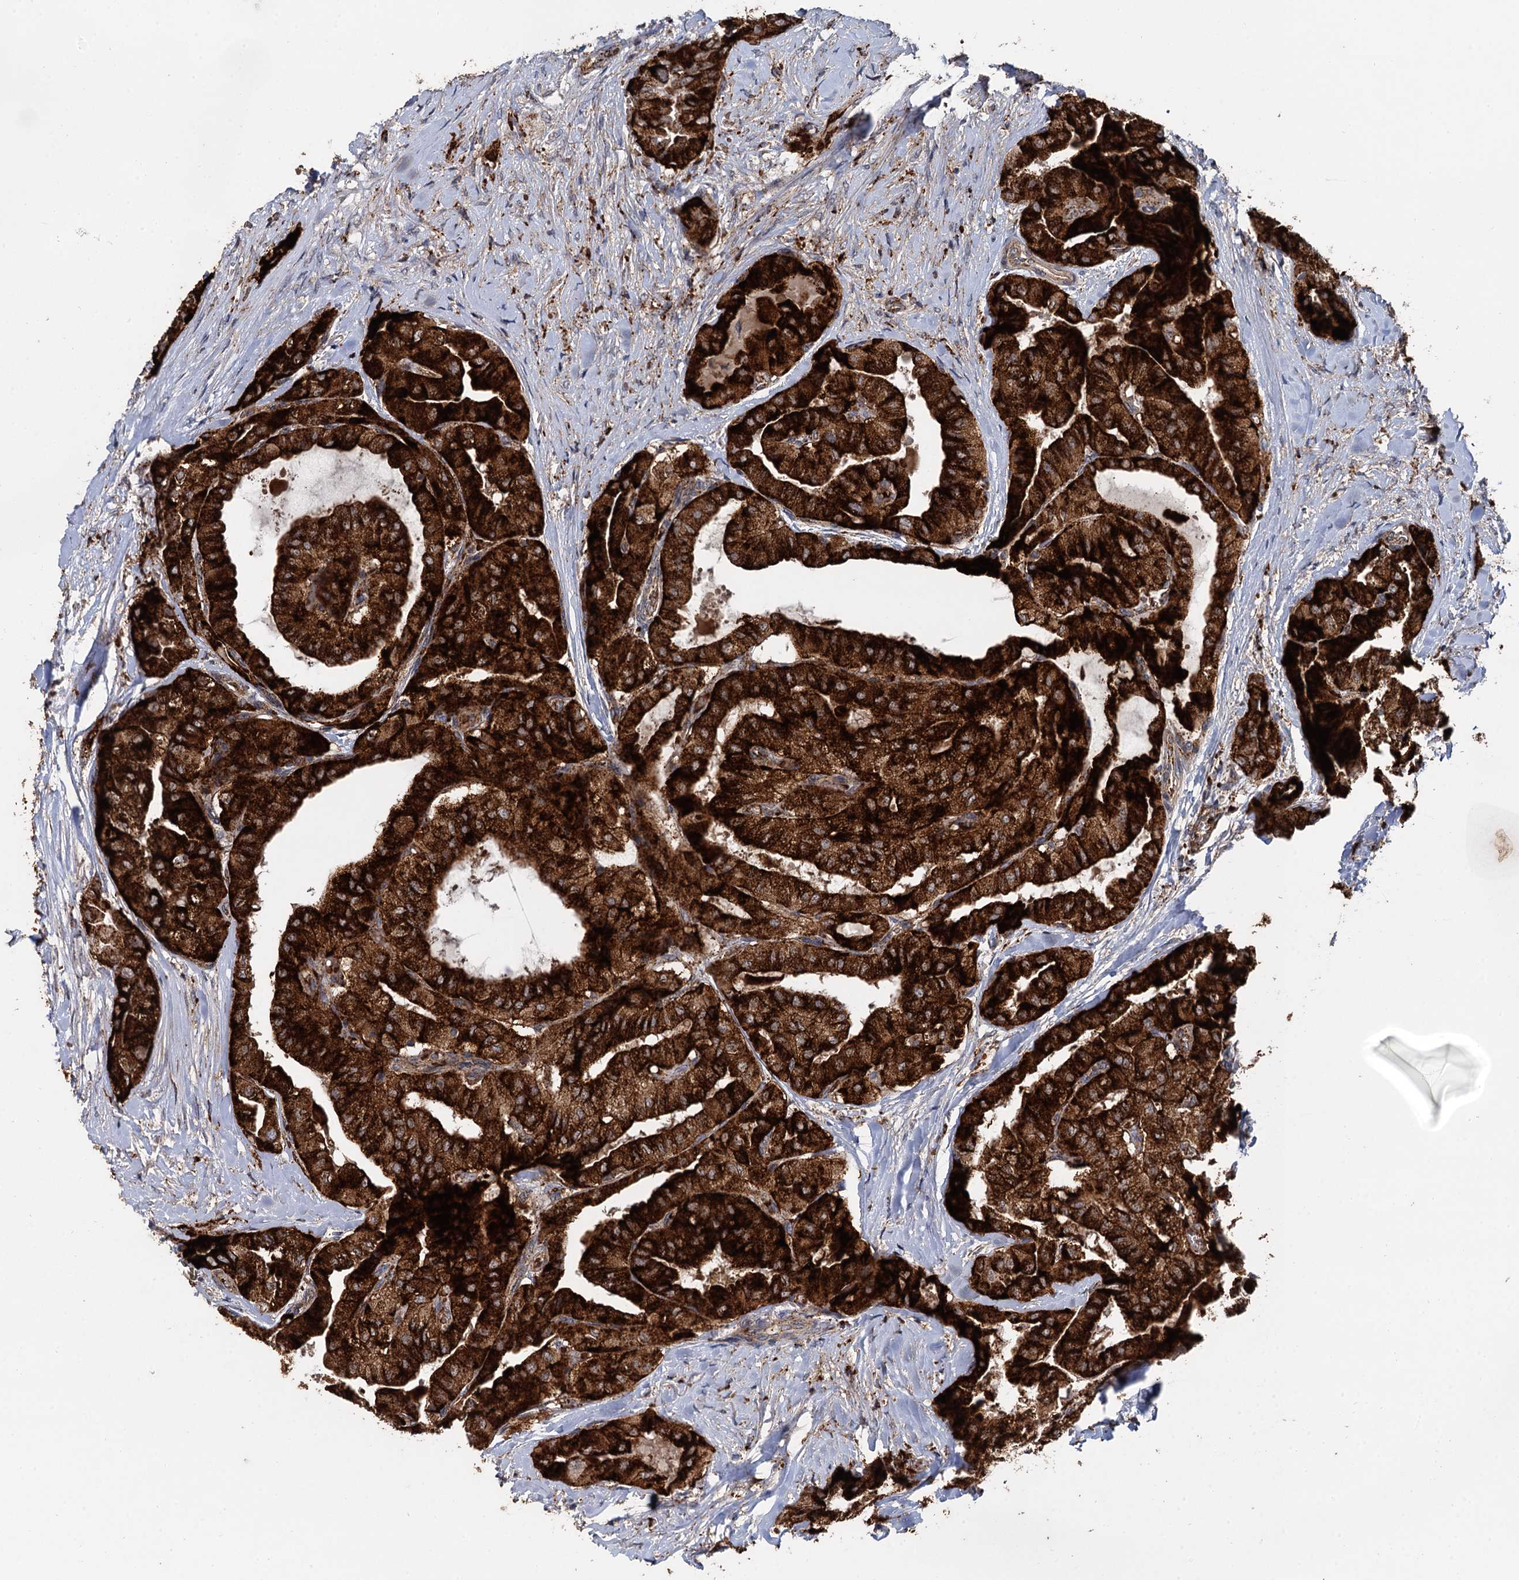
{"staining": {"intensity": "strong", "quantity": ">75%", "location": "cytoplasmic/membranous"}, "tissue": "thyroid cancer", "cell_type": "Tumor cells", "image_type": "cancer", "snomed": [{"axis": "morphology", "description": "Papillary adenocarcinoma, NOS"}, {"axis": "topography", "description": "Thyroid gland"}], "caption": "Immunohistochemistry (IHC) photomicrograph of thyroid cancer stained for a protein (brown), which reveals high levels of strong cytoplasmic/membranous positivity in approximately >75% of tumor cells.", "gene": "GBA1", "patient": {"sex": "female", "age": 59}}